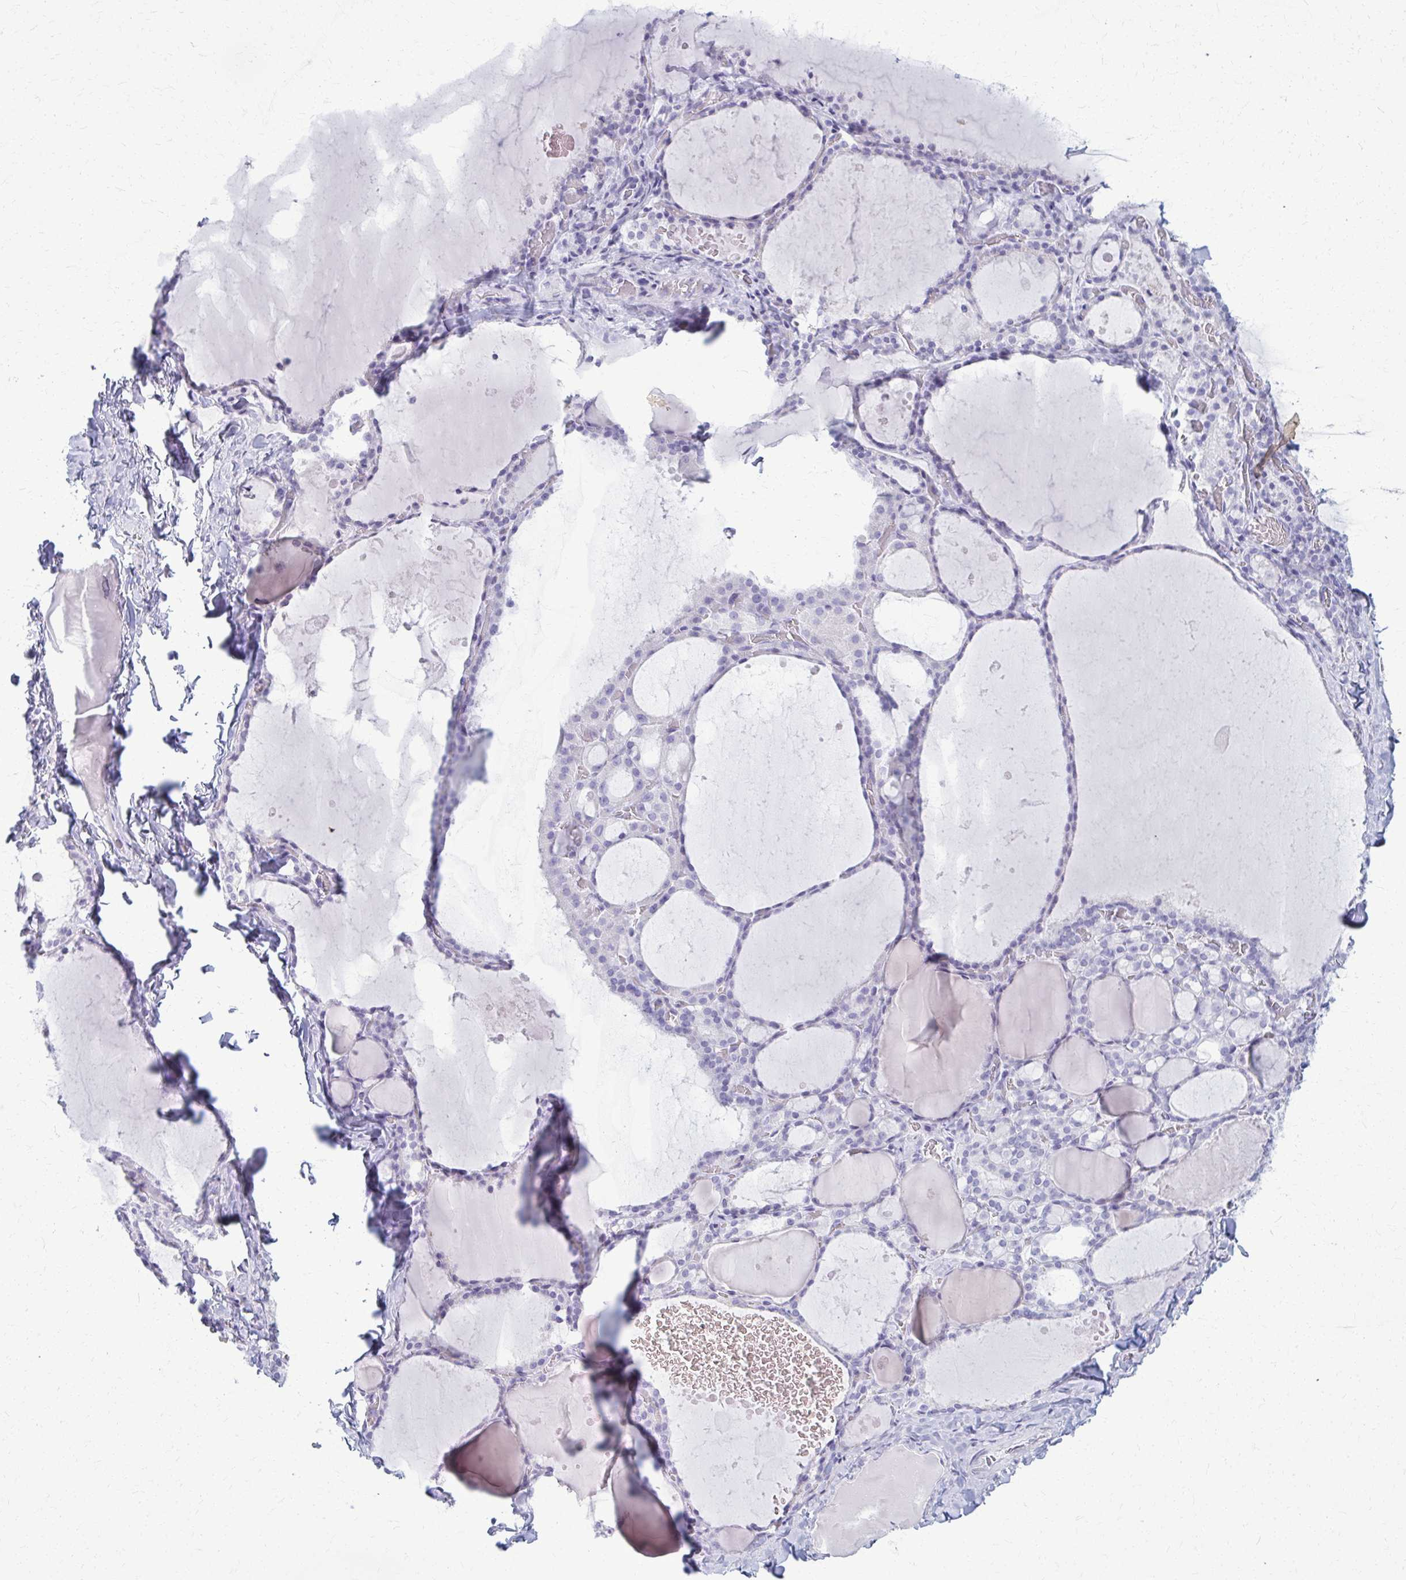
{"staining": {"intensity": "negative", "quantity": "none", "location": "none"}, "tissue": "thyroid gland", "cell_type": "Glandular cells", "image_type": "normal", "snomed": [{"axis": "morphology", "description": "Normal tissue, NOS"}, {"axis": "topography", "description": "Thyroid gland"}], "caption": "IHC histopathology image of unremarkable thyroid gland: thyroid gland stained with DAB (3,3'-diaminobenzidine) reveals no significant protein positivity in glandular cells.", "gene": "ACSM2A", "patient": {"sex": "male", "age": 56}}